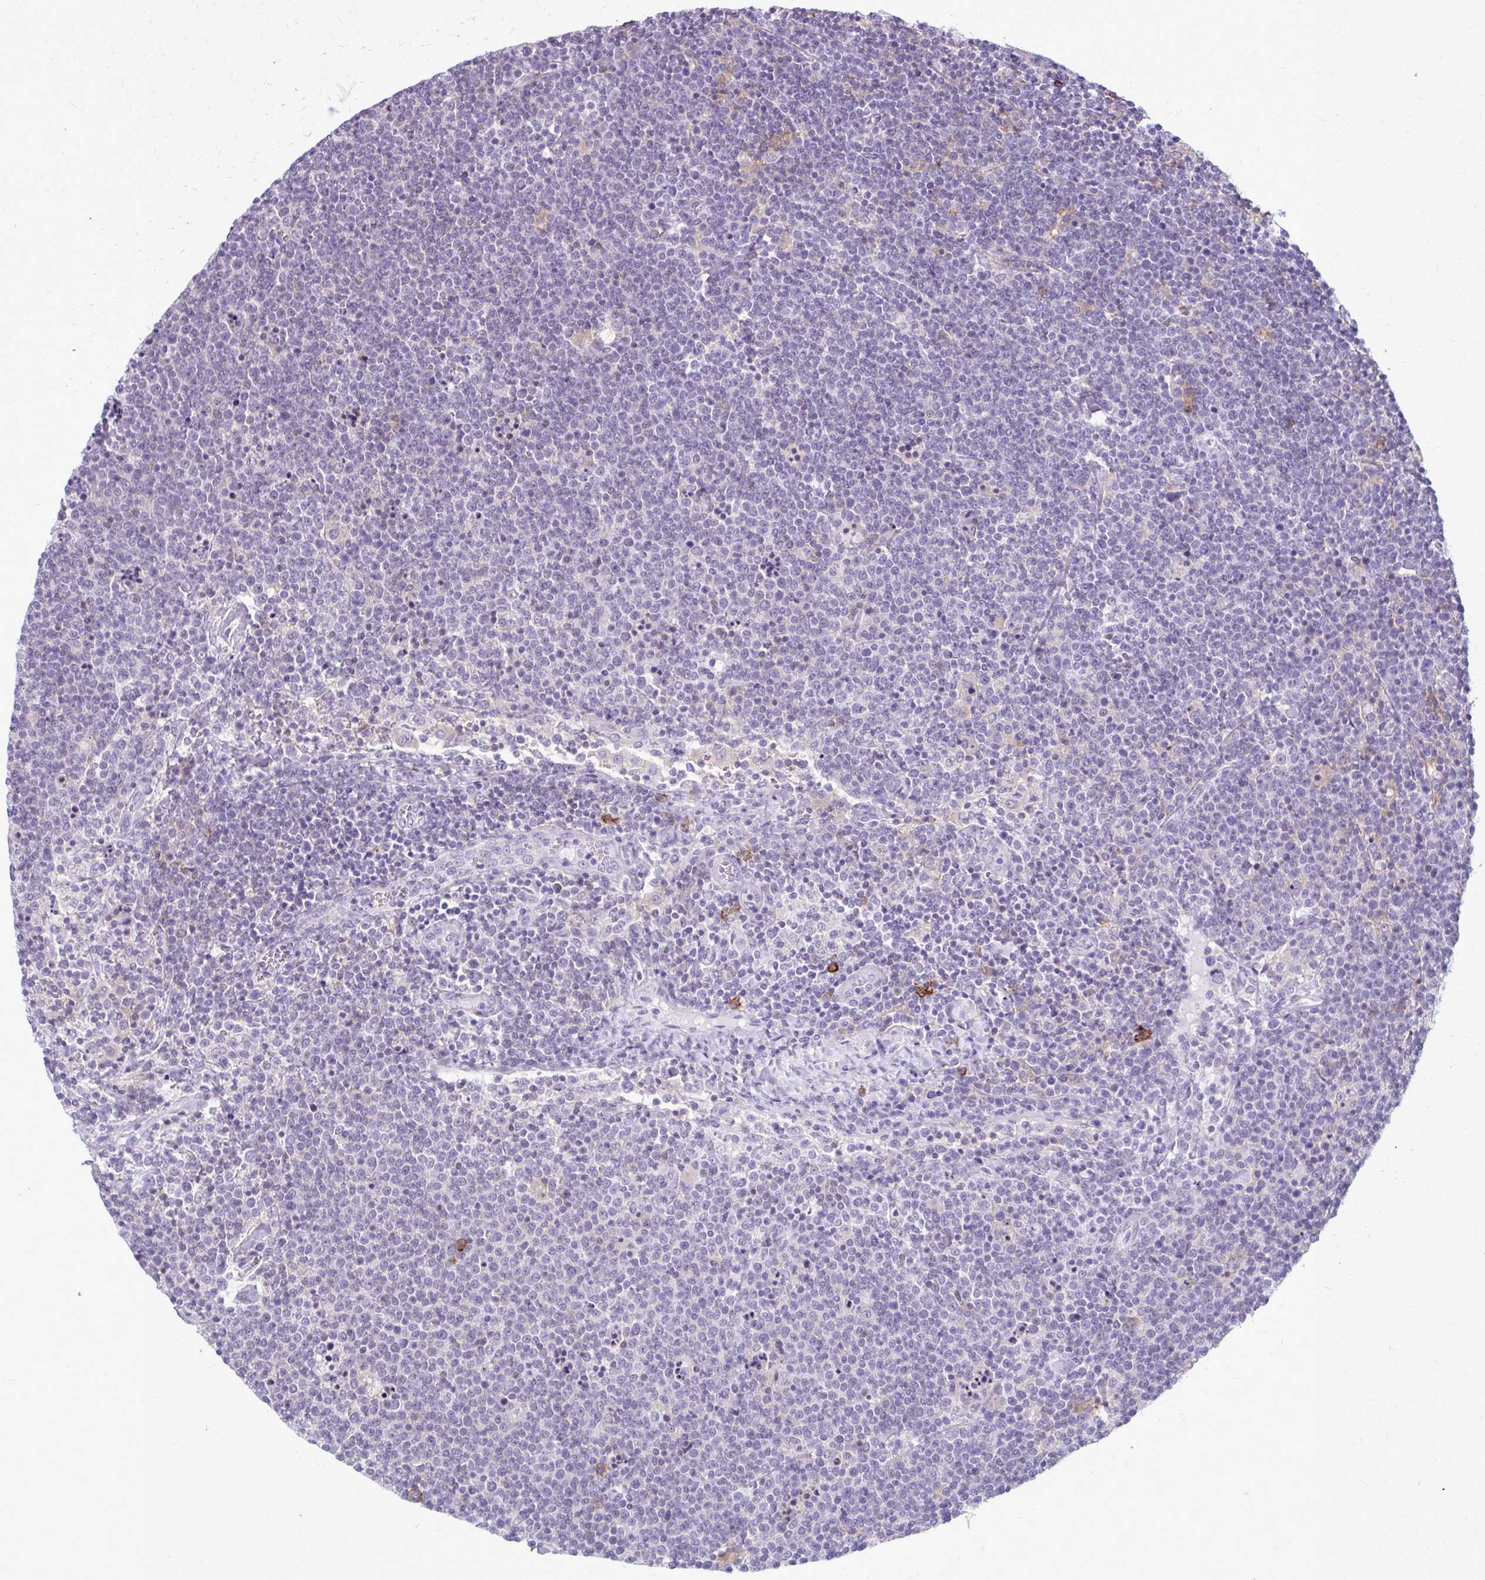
{"staining": {"intensity": "negative", "quantity": "none", "location": "none"}, "tissue": "lymphoma", "cell_type": "Tumor cells", "image_type": "cancer", "snomed": [{"axis": "morphology", "description": "Malignant lymphoma, non-Hodgkin's type, High grade"}, {"axis": "topography", "description": "Lymph node"}], "caption": "Malignant lymphoma, non-Hodgkin's type (high-grade) was stained to show a protein in brown. There is no significant positivity in tumor cells.", "gene": "CD38", "patient": {"sex": "male", "age": 61}}